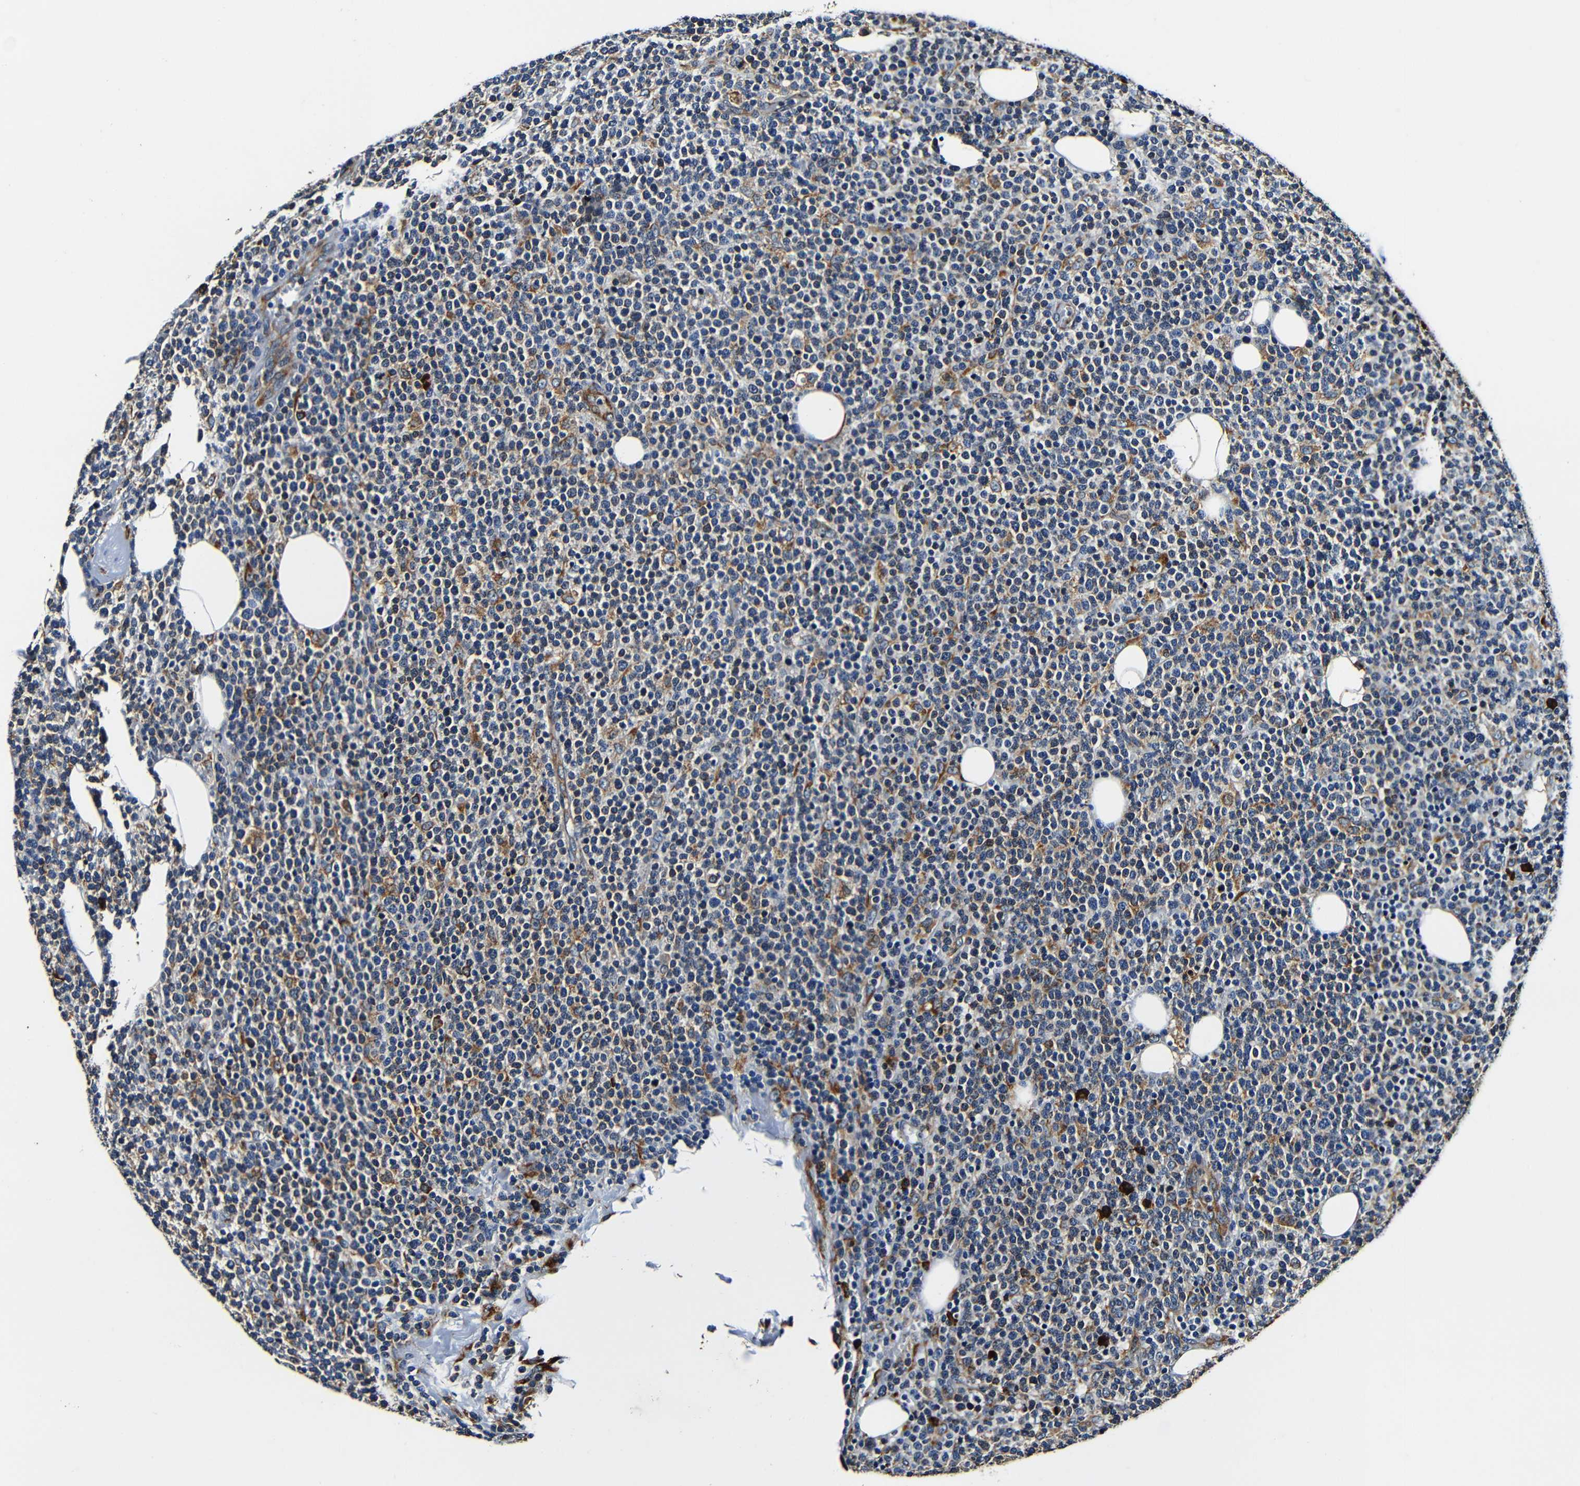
{"staining": {"intensity": "moderate", "quantity": "<25%", "location": "cytoplasmic/membranous"}, "tissue": "lymphoma", "cell_type": "Tumor cells", "image_type": "cancer", "snomed": [{"axis": "morphology", "description": "Malignant lymphoma, non-Hodgkin's type, High grade"}, {"axis": "topography", "description": "Lymph node"}], "caption": "Lymphoma was stained to show a protein in brown. There is low levels of moderate cytoplasmic/membranous positivity in about <25% of tumor cells. The protein is stained brown, and the nuclei are stained in blue (DAB IHC with brightfield microscopy, high magnification).", "gene": "RRBP1", "patient": {"sex": "male", "age": 61}}